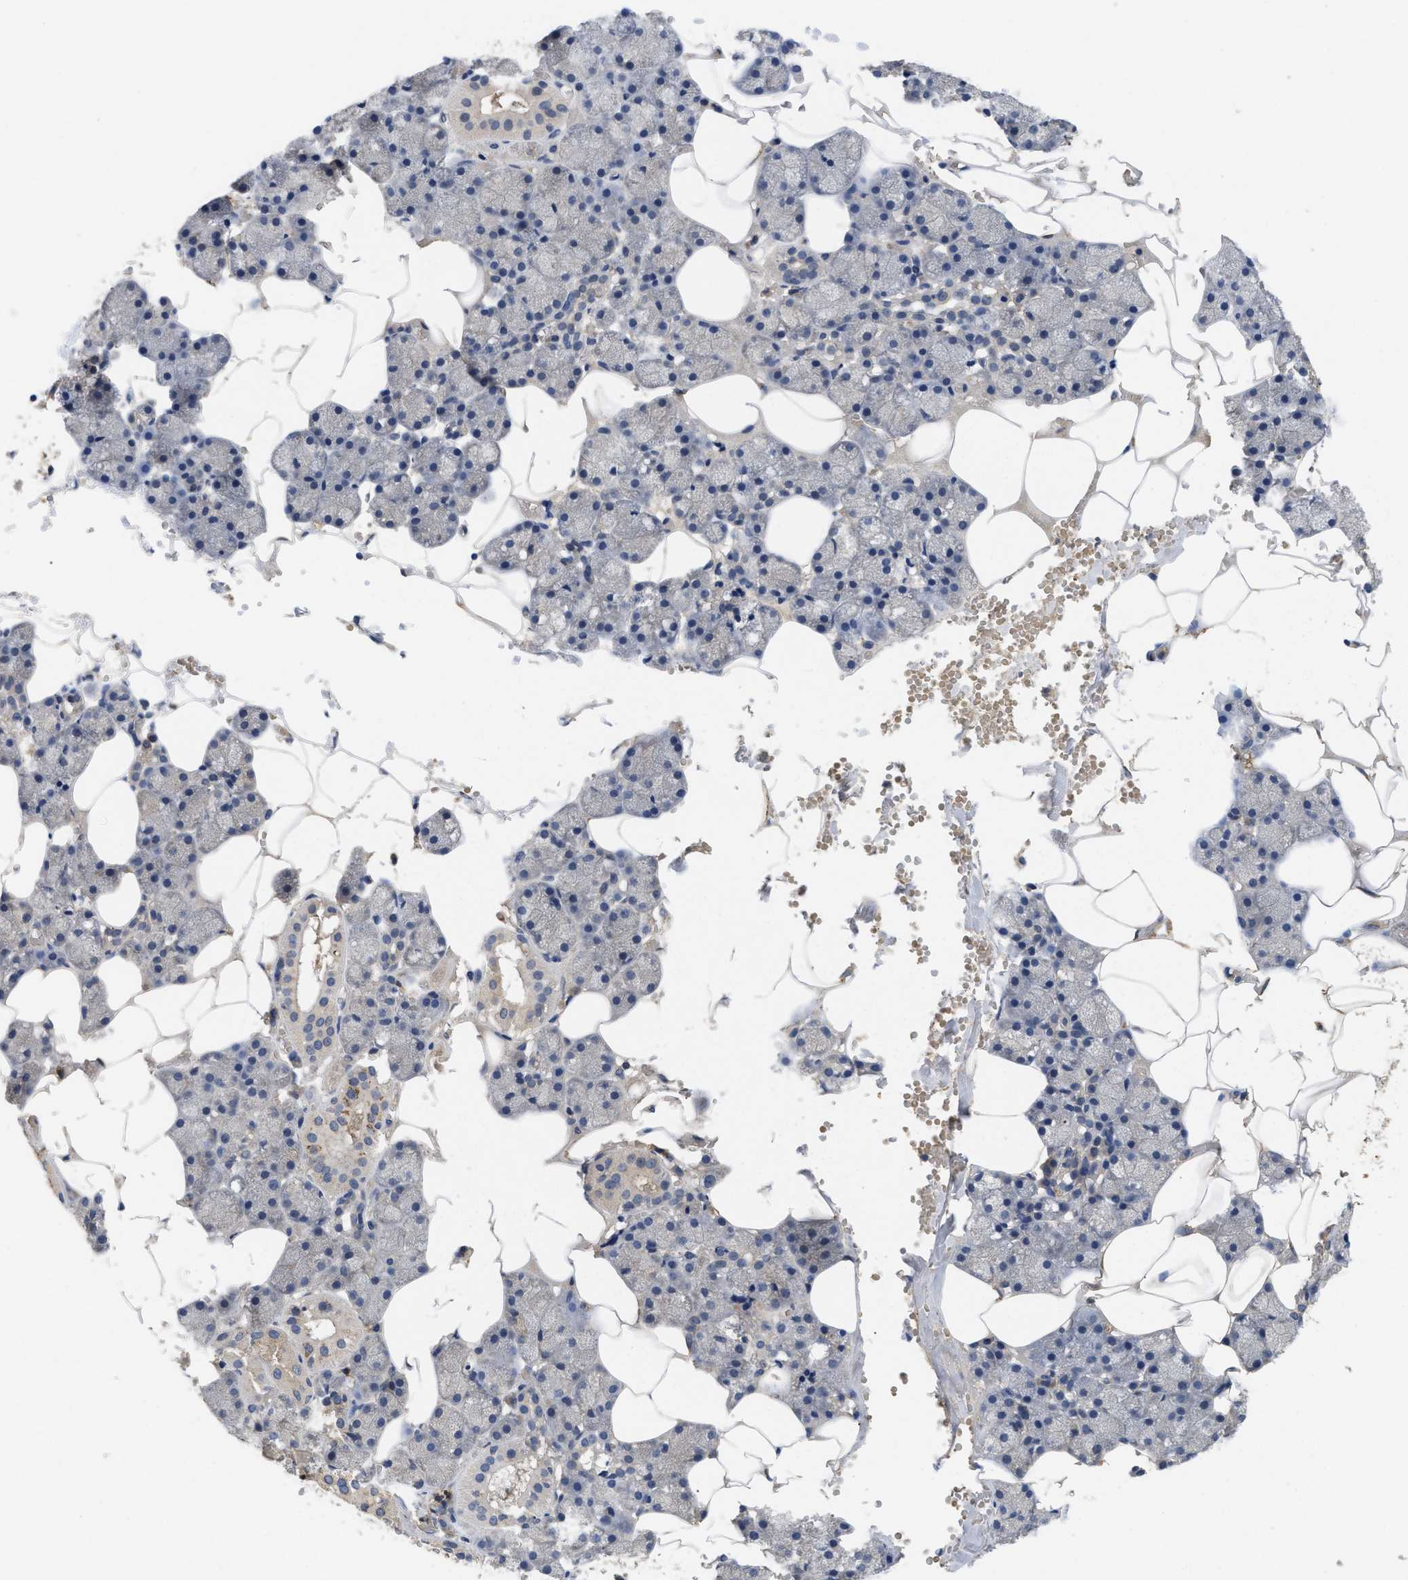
{"staining": {"intensity": "weak", "quantity": "<25%", "location": "cytoplasmic/membranous"}, "tissue": "salivary gland", "cell_type": "Glandular cells", "image_type": "normal", "snomed": [{"axis": "morphology", "description": "Normal tissue, NOS"}, {"axis": "topography", "description": "Salivary gland"}], "caption": "Immunohistochemical staining of benign human salivary gland shows no significant expression in glandular cells.", "gene": "RNF216", "patient": {"sex": "male", "age": 62}}